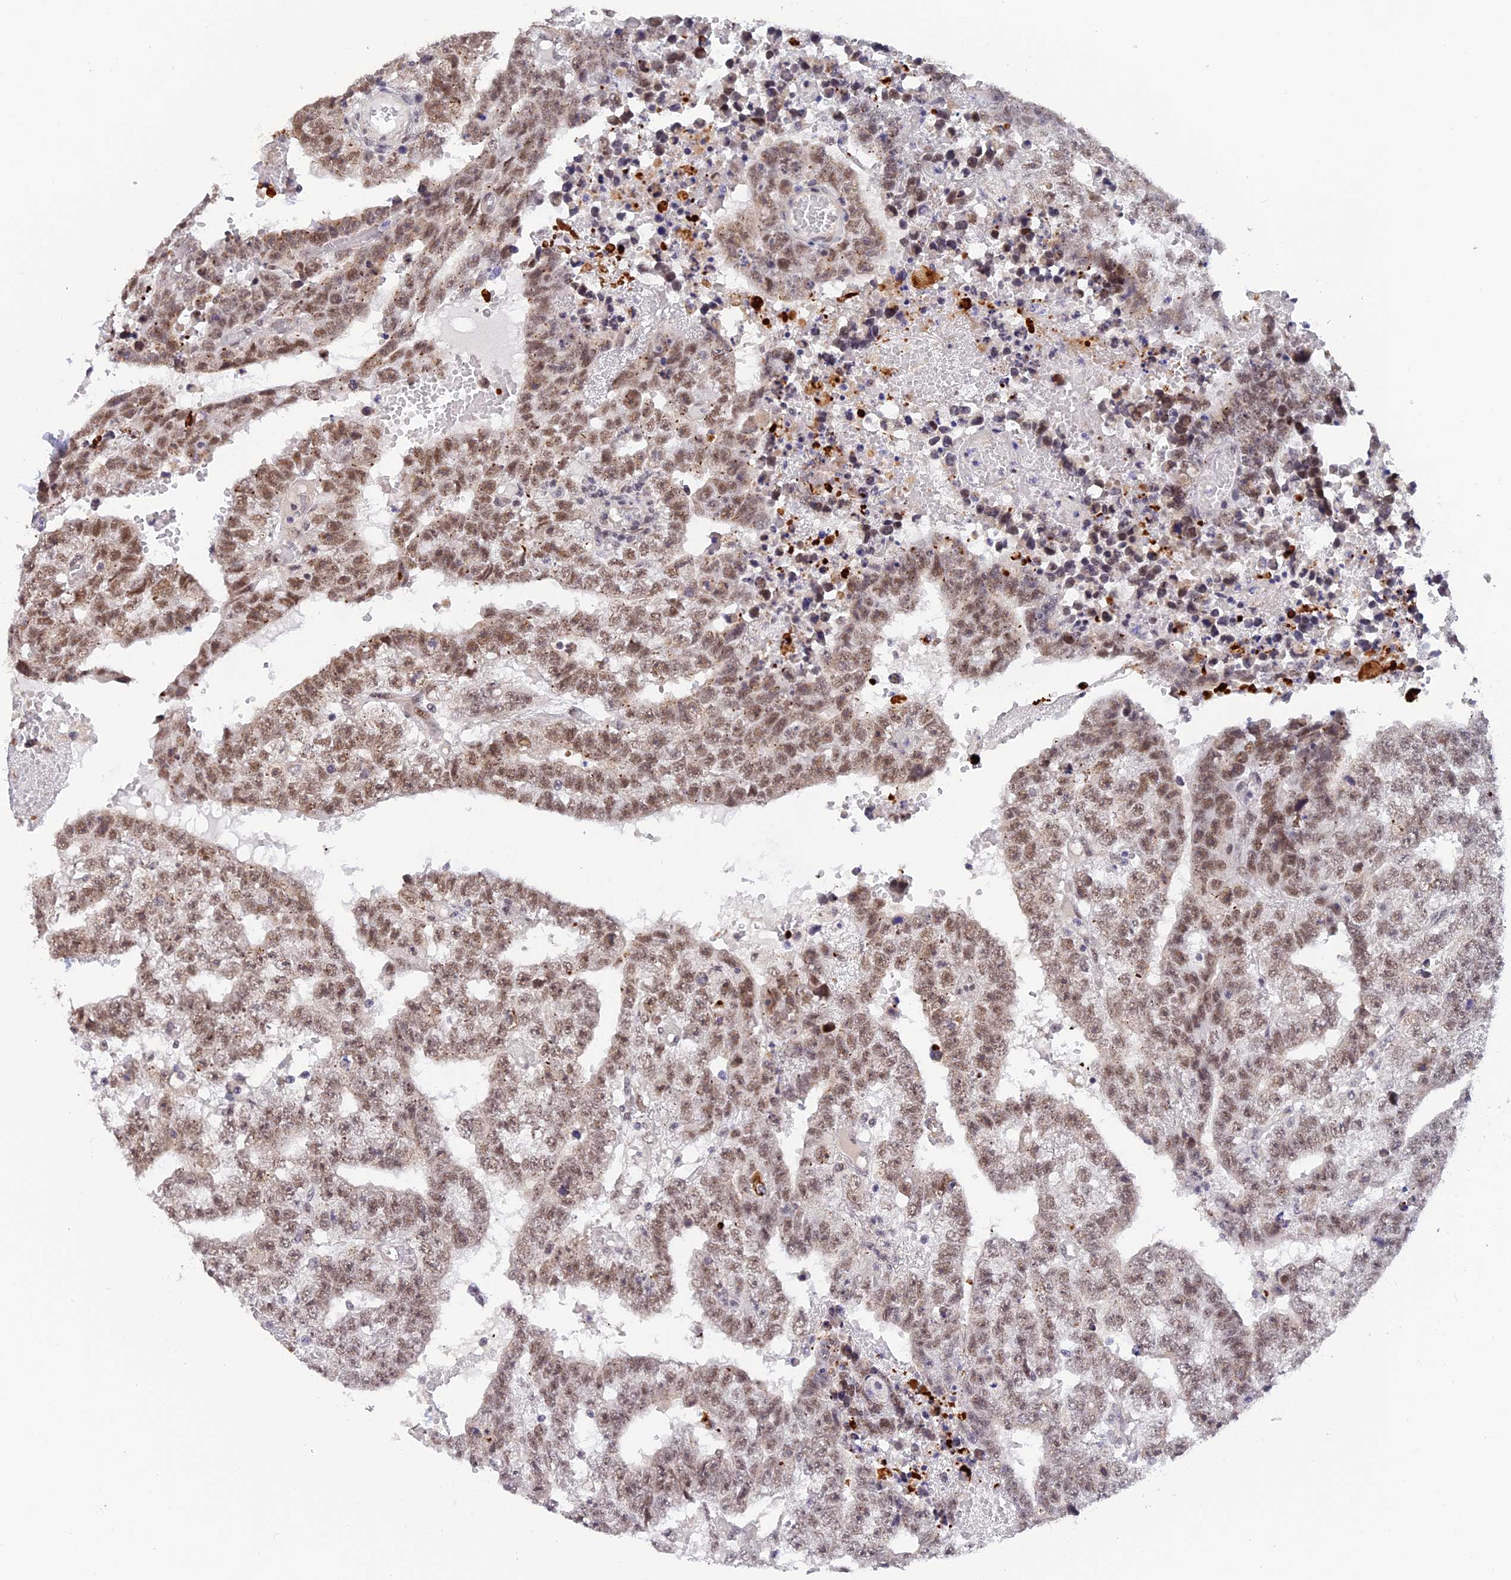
{"staining": {"intensity": "moderate", "quantity": "25%-75%", "location": "nuclear"}, "tissue": "testis cancer", "cell_type": "Tumor cells", "image_type": "cancer", "snomed": [{"axis": "morphology", "description": "Carcinoma, Embryonal, NOS"}, {"axis": "topography", "description": "Testis"}], "caption": "A photomicrograph of human testis embryonal carcinoma stained for a protein demonstrates moderate nuclear brown staining in tumor cells. Nuclei are stained in blue.", "gene": "POLR2C", "patient": {"sex": "male", "age": 25}}